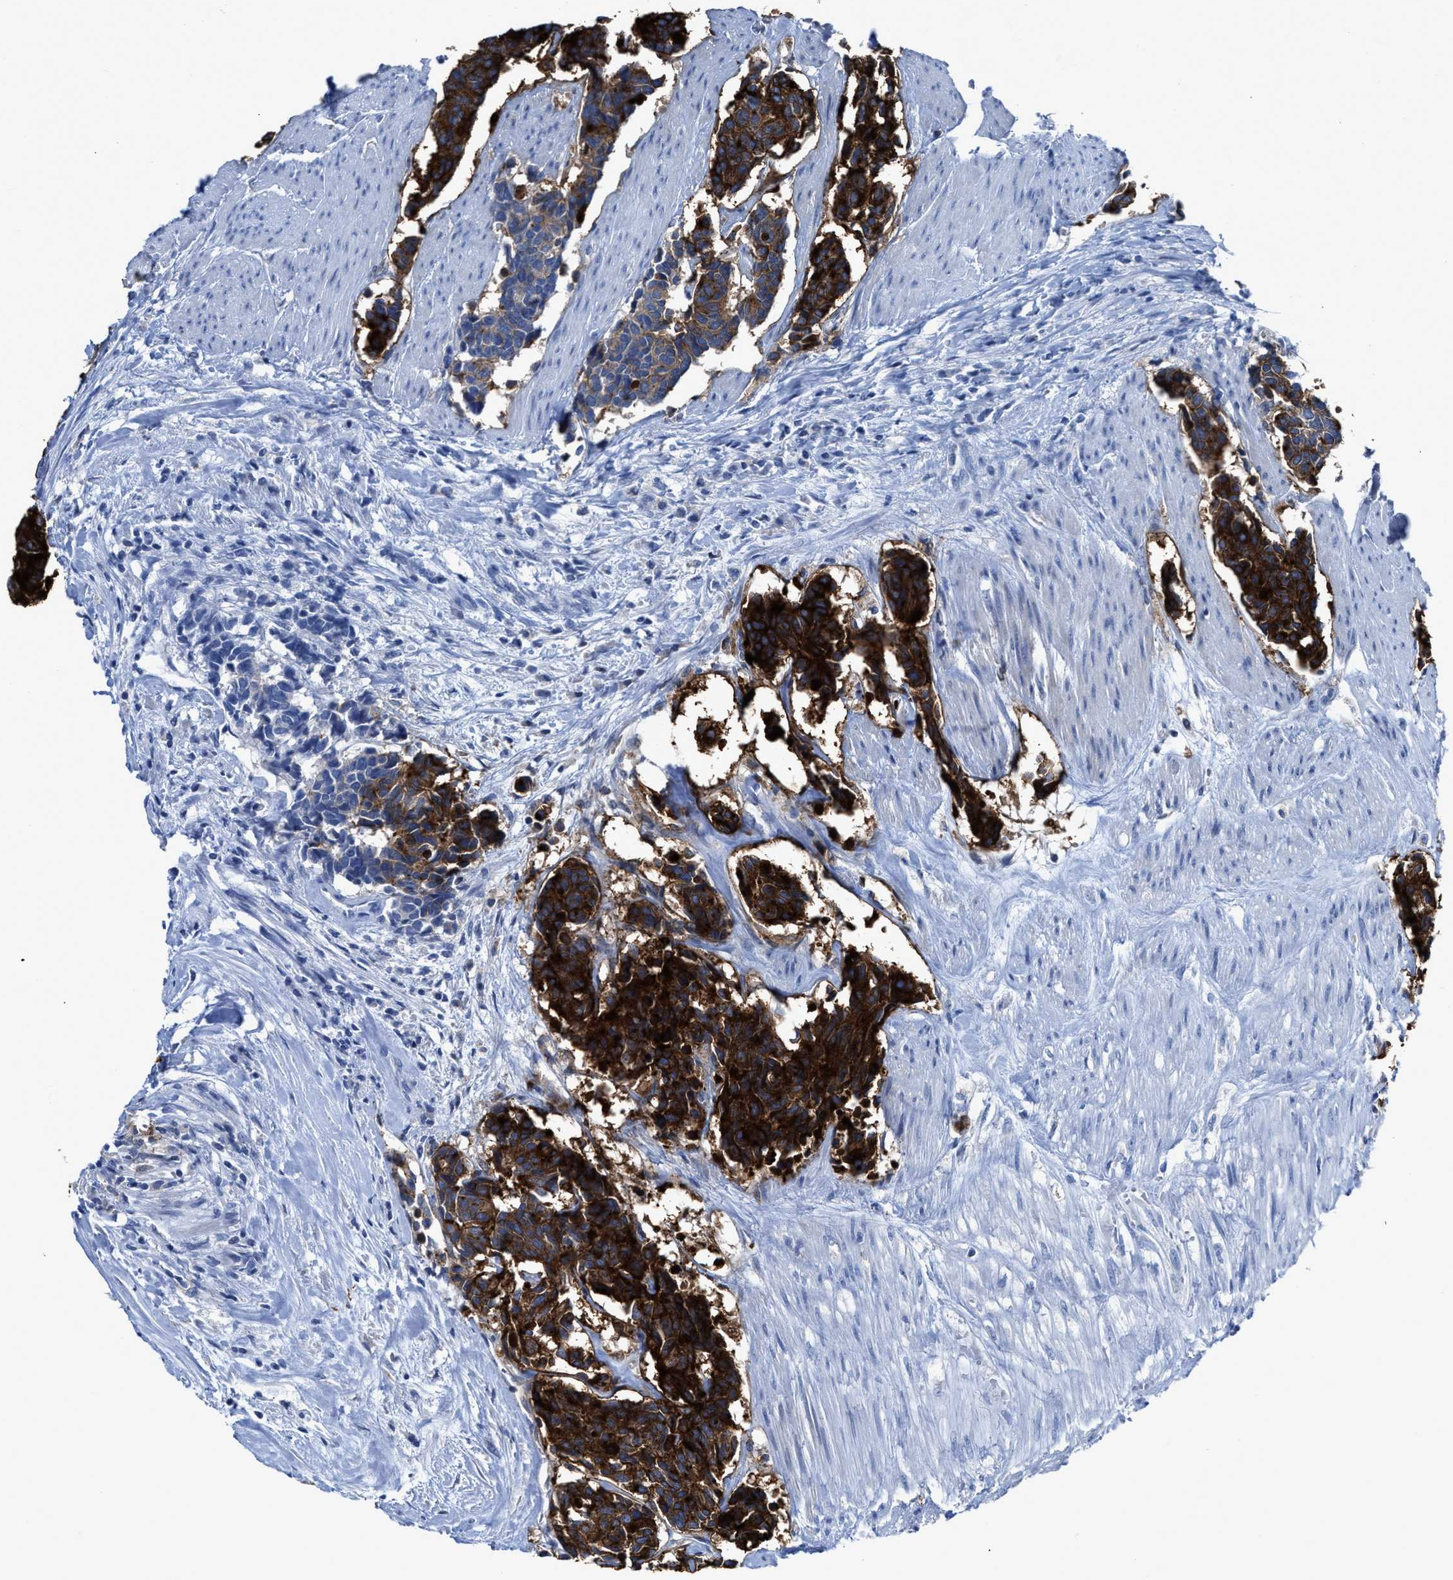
{"staining": {"intensity": "strong", "quantity": ">75%", "location": "cytoplasmic/membranous"}, "tissue": "carcinoid", "cell_type": "Tumor cells", "image_type": "cancer", "snomed": [{"axis": "morphology", "description": "Carcinoma, NOS"}, {"axis": "morphology", "description": "Carcinoid, malignant, NOS"}, {"axis": "topography", "description": "Urinary bladder"}], "caption": "Immunohistochemistry (IHC) photomicrograph of neoplastic tissue: malignant carcinoid stained using IHC displays high levels of strong protein expression localized specifically in the cytoplasmic/membranous of tumor cells, appearing as a cytoplasmic/membranous brown color.", "gene": "CEACAM5", "patient": {"sex": "male", "age": 57}}